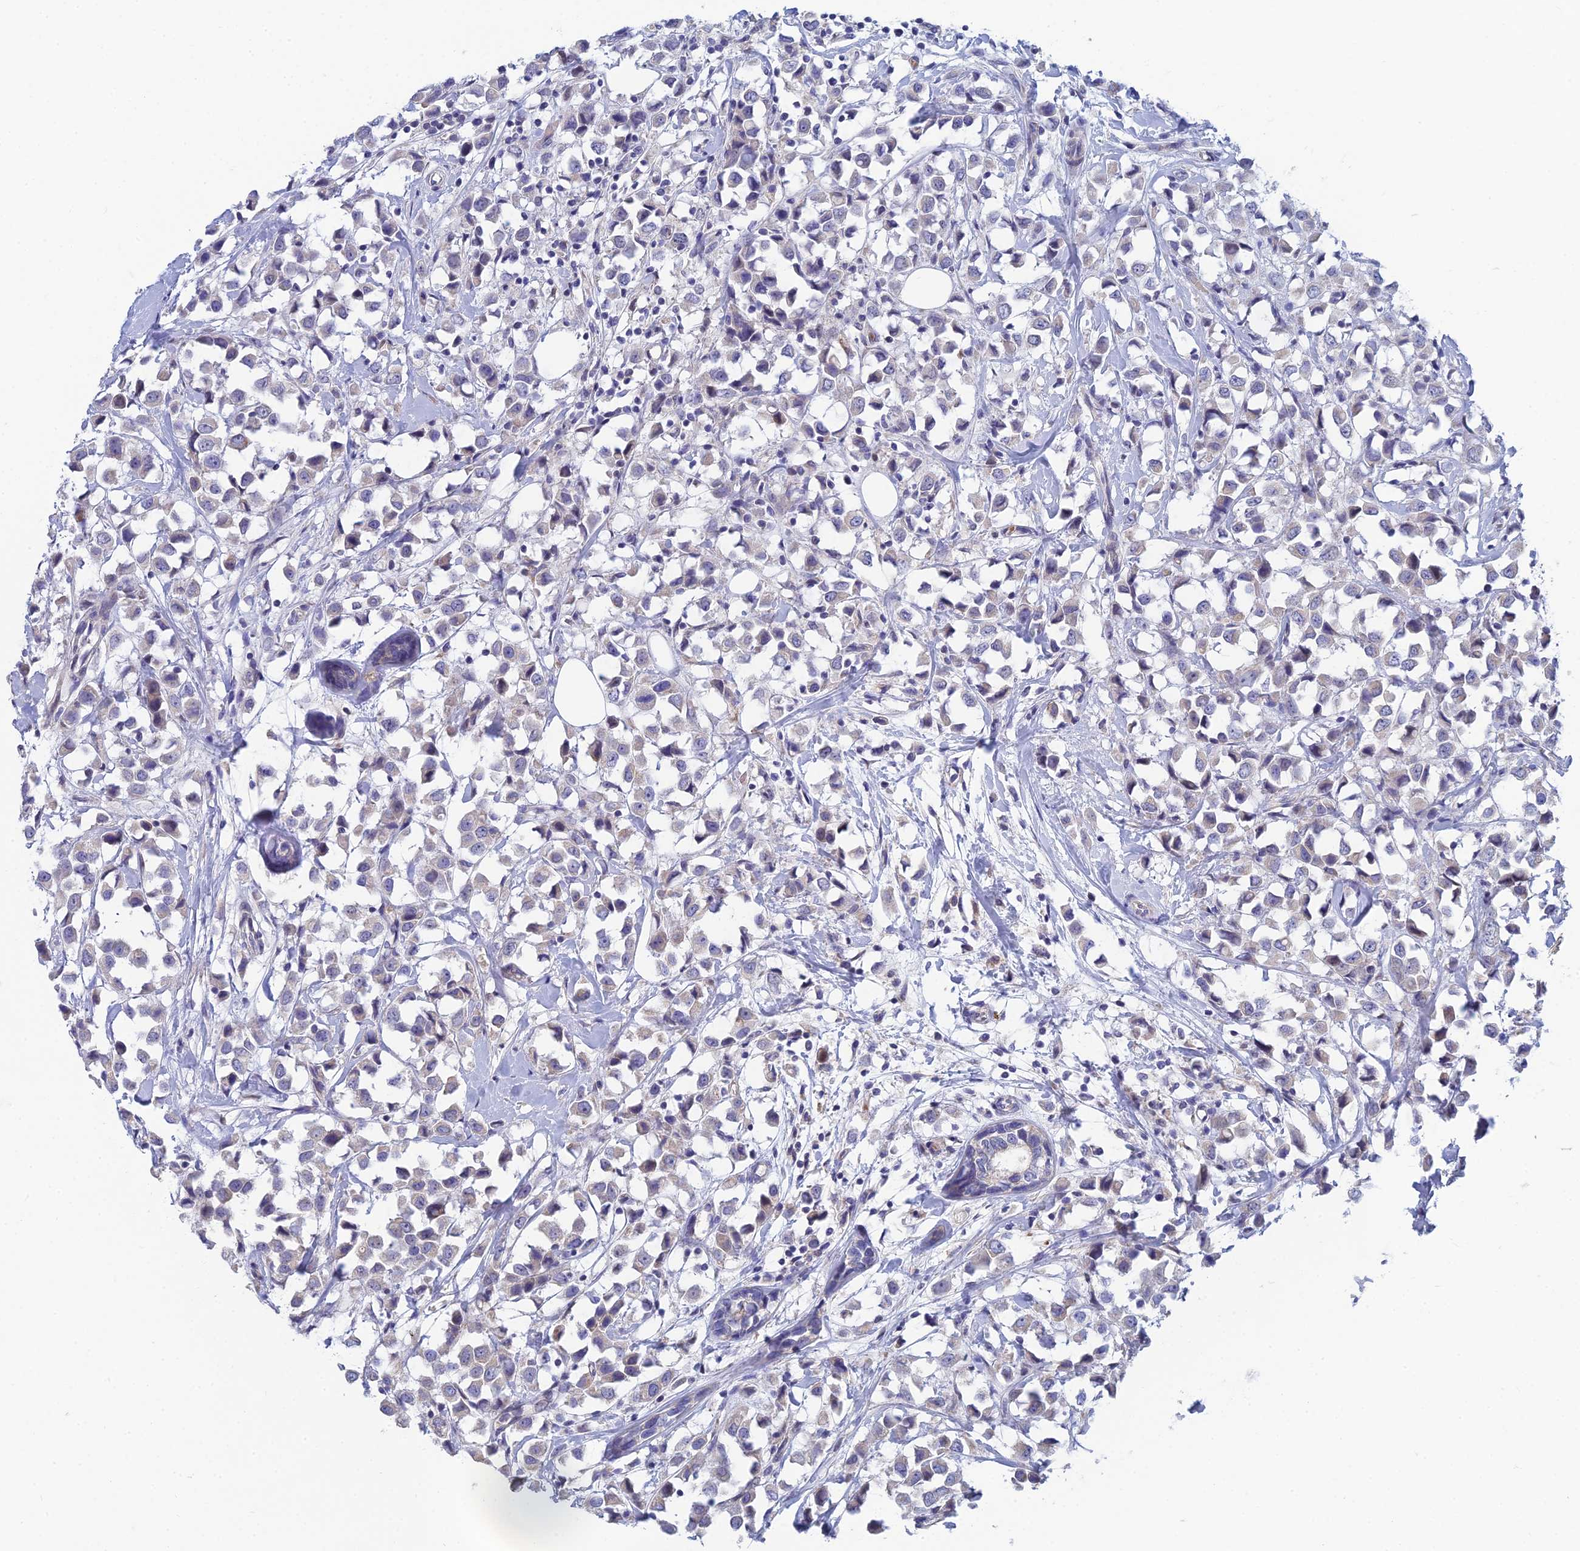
{"staining": {"intensity": "weak", "quantity": "<25%", "location": "cytoplasmic/membranous"}, "tissue": "breast cancer", "cell_type": "Tumor cells", "image_type": "cancer", "snomed": [{"axis": "morphology", "description": "Duct carcinoma"}, {"axis": "topography", "description": "Breast"}], "caption": "Immunohistochemistry (IHC) of breast invasive ductal carcinoma reveals no staining in tumor cells.", "gene": "GIPC1", "patient": {"sex": "female", "age": 61}}